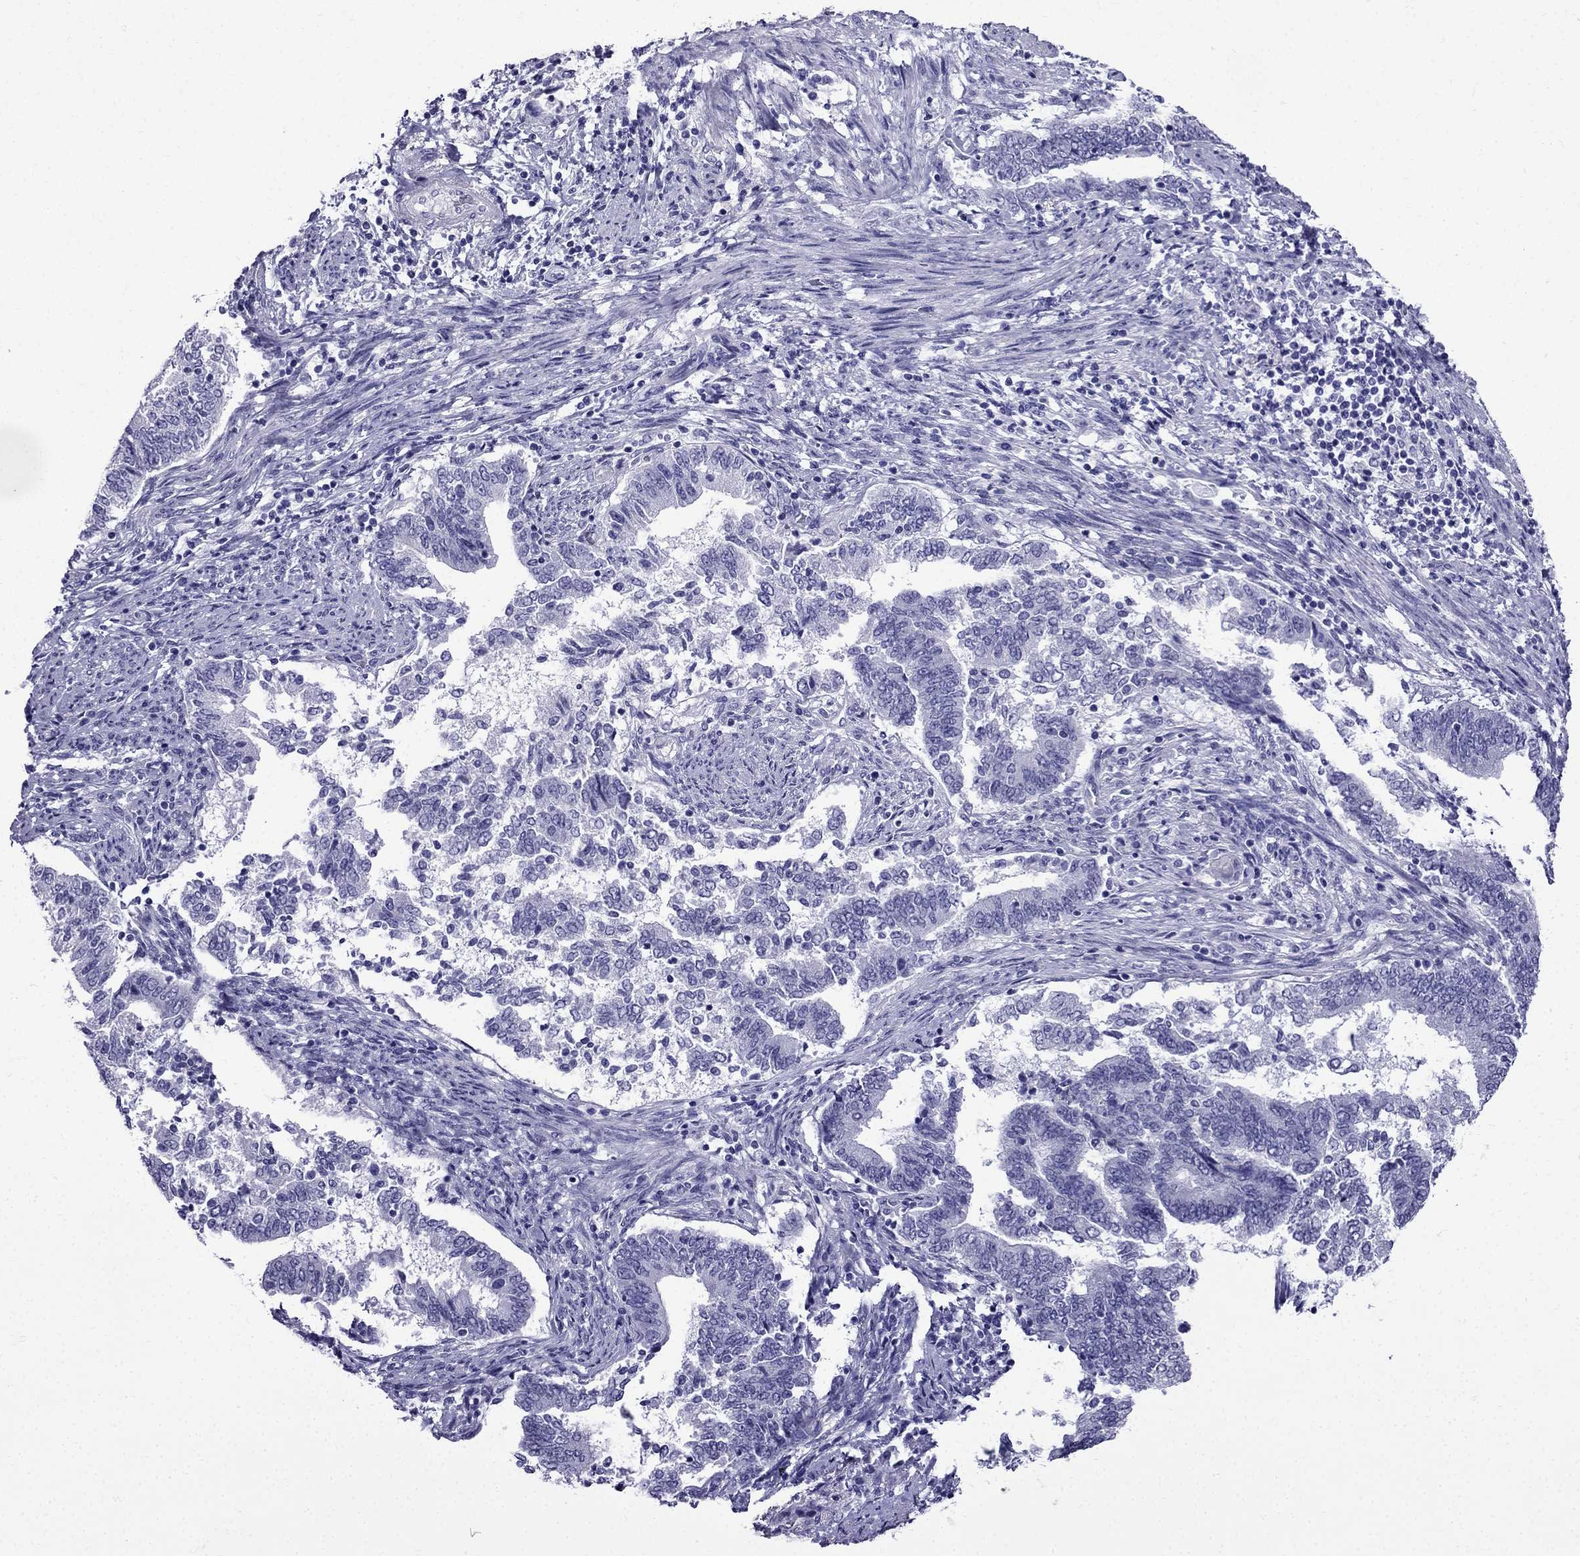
{"staining": {"intensity": "negative", "quantity": "none", "location": "none"}, "tissue": "endometrial cancer", "cell_type": "Tumor cells", "image_type": "cancer", "snomed": [{"axis": "morphology", "description": "Adenocarcinoma, NOS"}, {"axis": "topography", "description": "Endometrium"}], "caption": "The photomicrograph reveals no significant expression in tumor cells of endometrial cancer.", "gene": "ERC2", "patient": {"sex": "female", "age": 65}}